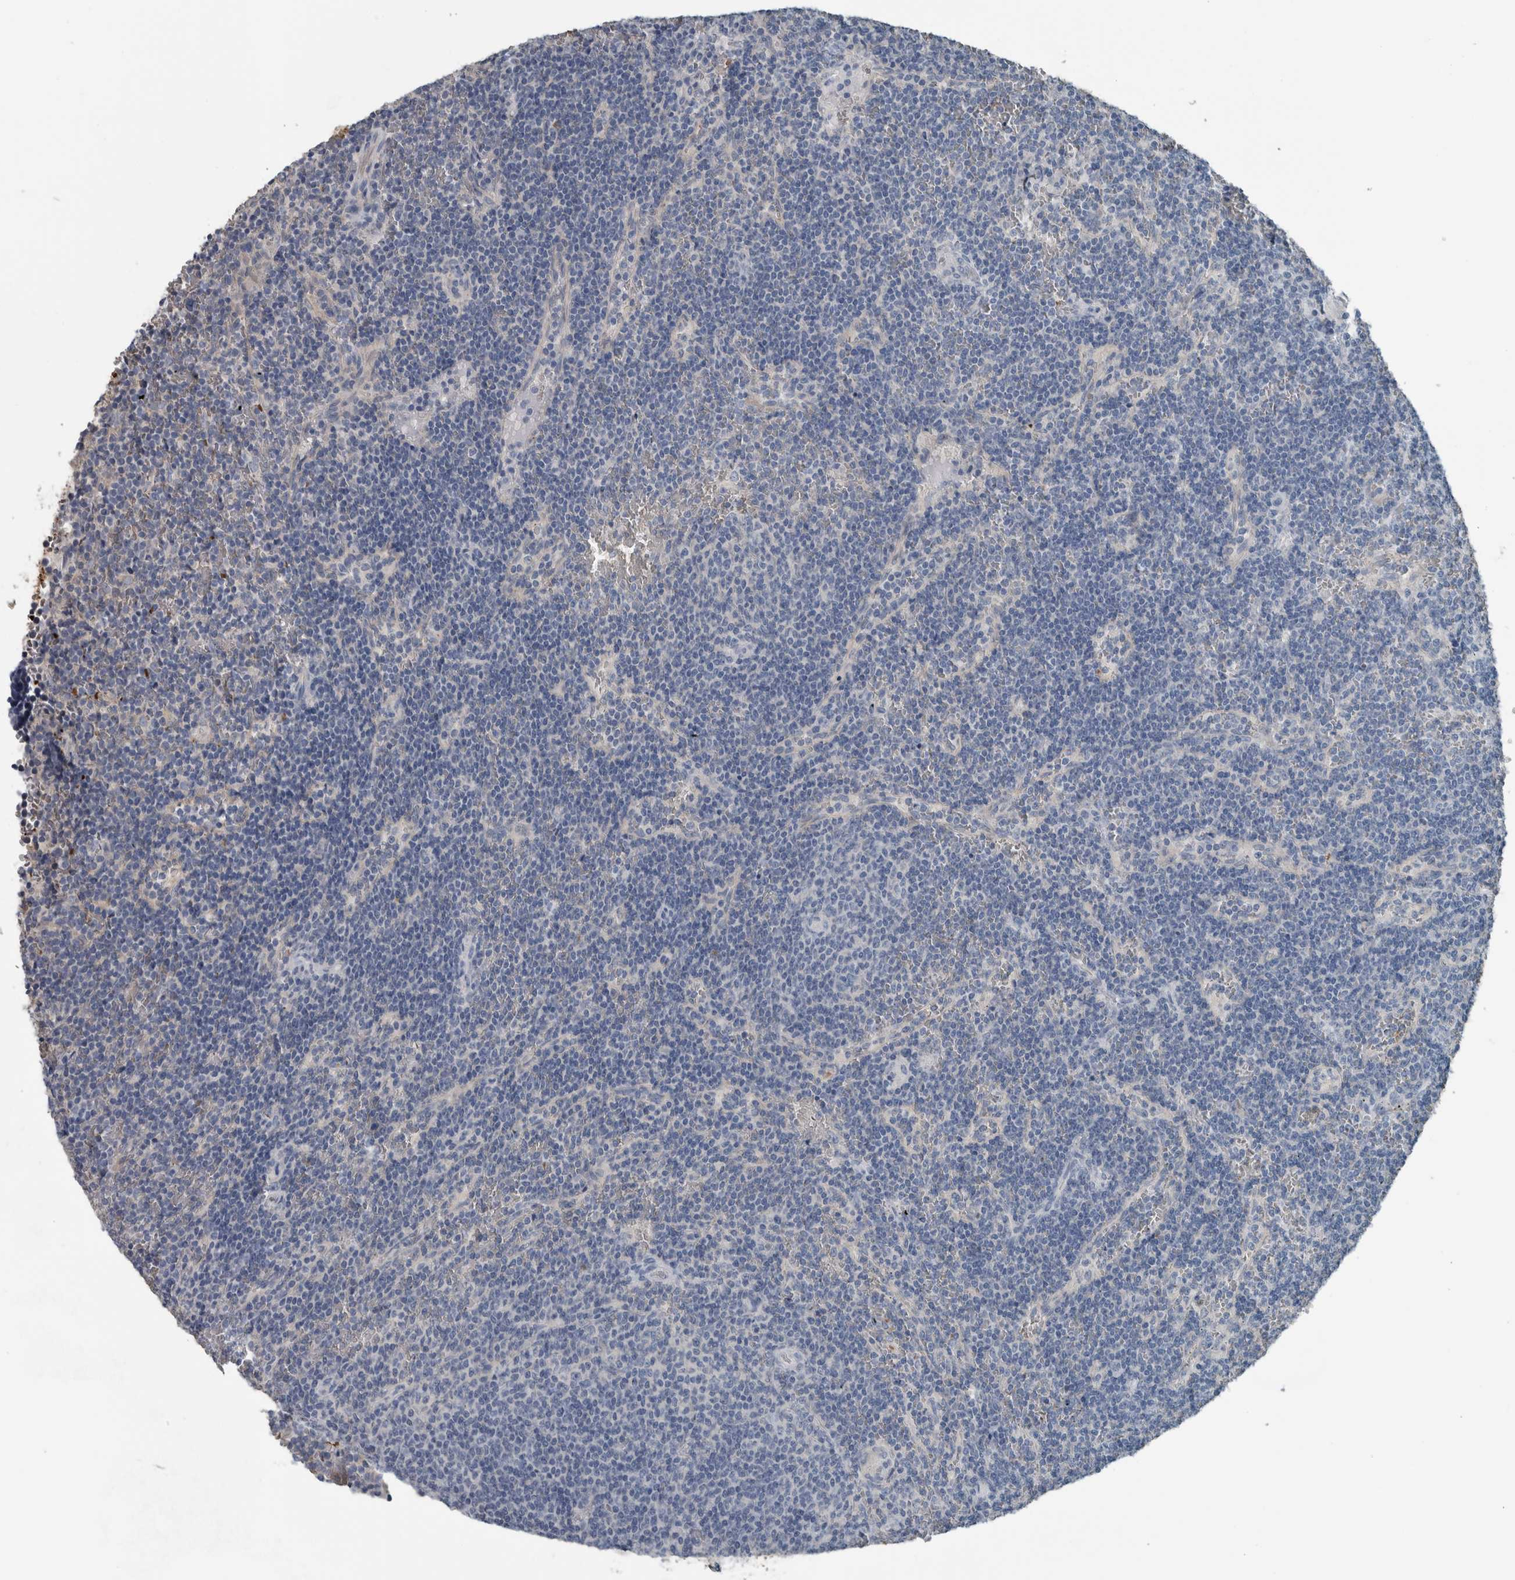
{"staining": {"intensity": "negative", "quantity": "none", "location": "none"}, "tissue": "lymphoma", "cell_type": "Tumor cells", "image_type": "cancer", "snomed": [{"axis": "morphology", "description": "Malignant lymphoma, non-Hodgkin's type, Low grade"}, {"axis": "topography", "description": "Spleen"}], "caption": "Immunohistochemistry (IHC) of human lymphoma displays no staining in tumor cells. The staining is performed using DAB (3,3'-diaminobenzidine) brown chromogen with nuclei counter-stained in using hematoxylin.", "gene": "SH3GL2", "patient": {"sex": "female", "age": 50}}